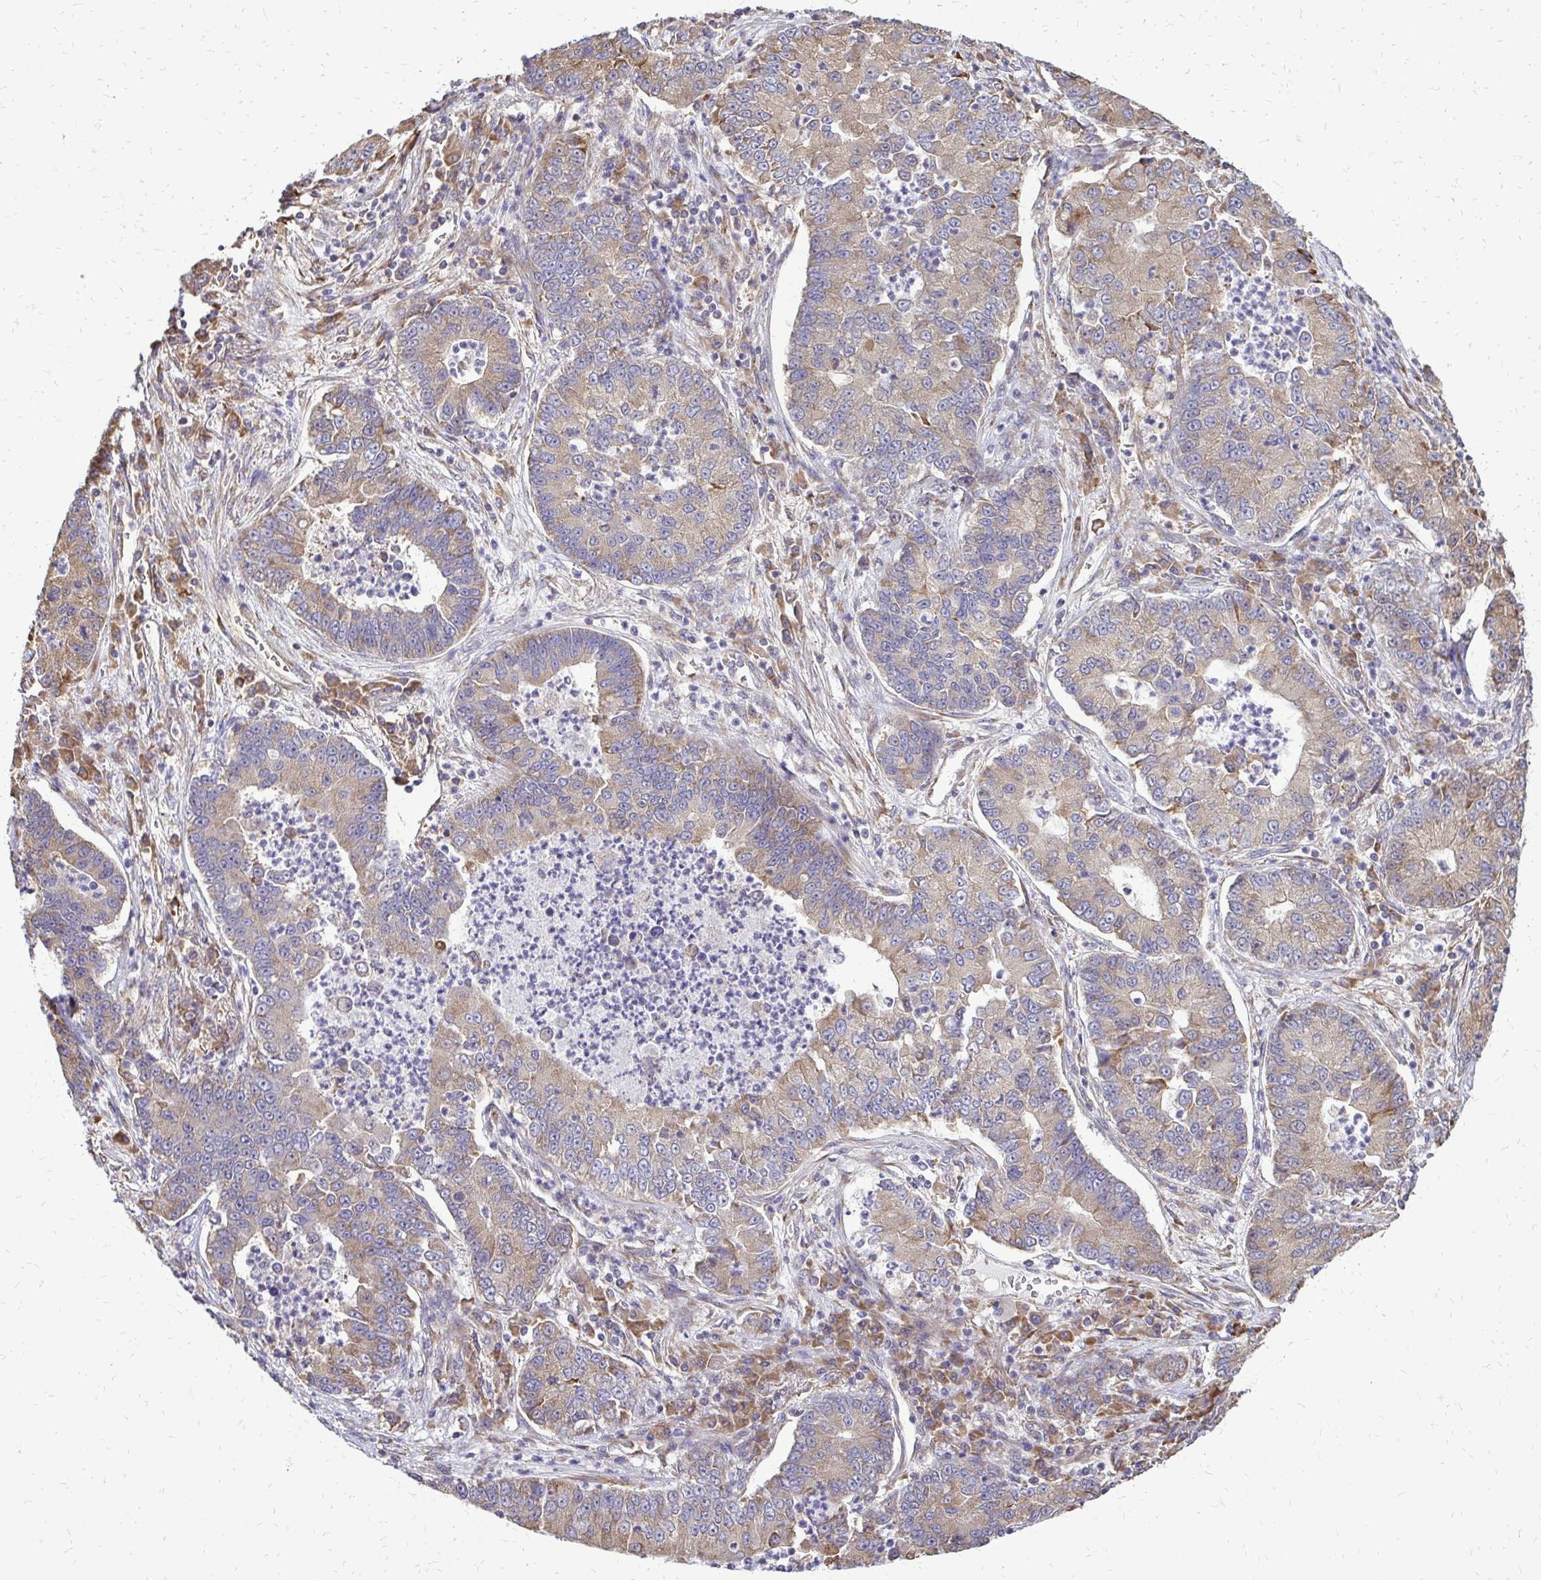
{"staining": {"intensity": "weak", "quantity": ">75%", "location": "cytoplasmic/membranous"}, "tissue": "lung cancer", "cell_type": "Tumor cells", "image_type": "cancer", "snomed": [{"axis": "morphology", "description": "Adenocarcinoma, NOS"}, {"axis": "topography", "description": "Lung"}], "caption": "Immunohistochemical staining of human lung cancer (adenocarcinoma) shows low levels of weak cytoplasmic/membranous staining in approximately >75% of tumor cells. The staining was performed using DAB, with brown indicating positive protein expression. Nuclei are stained blue with hematoxylin.", "gene": "RPS3", "patient": {"sex": "female", "age": 57}}